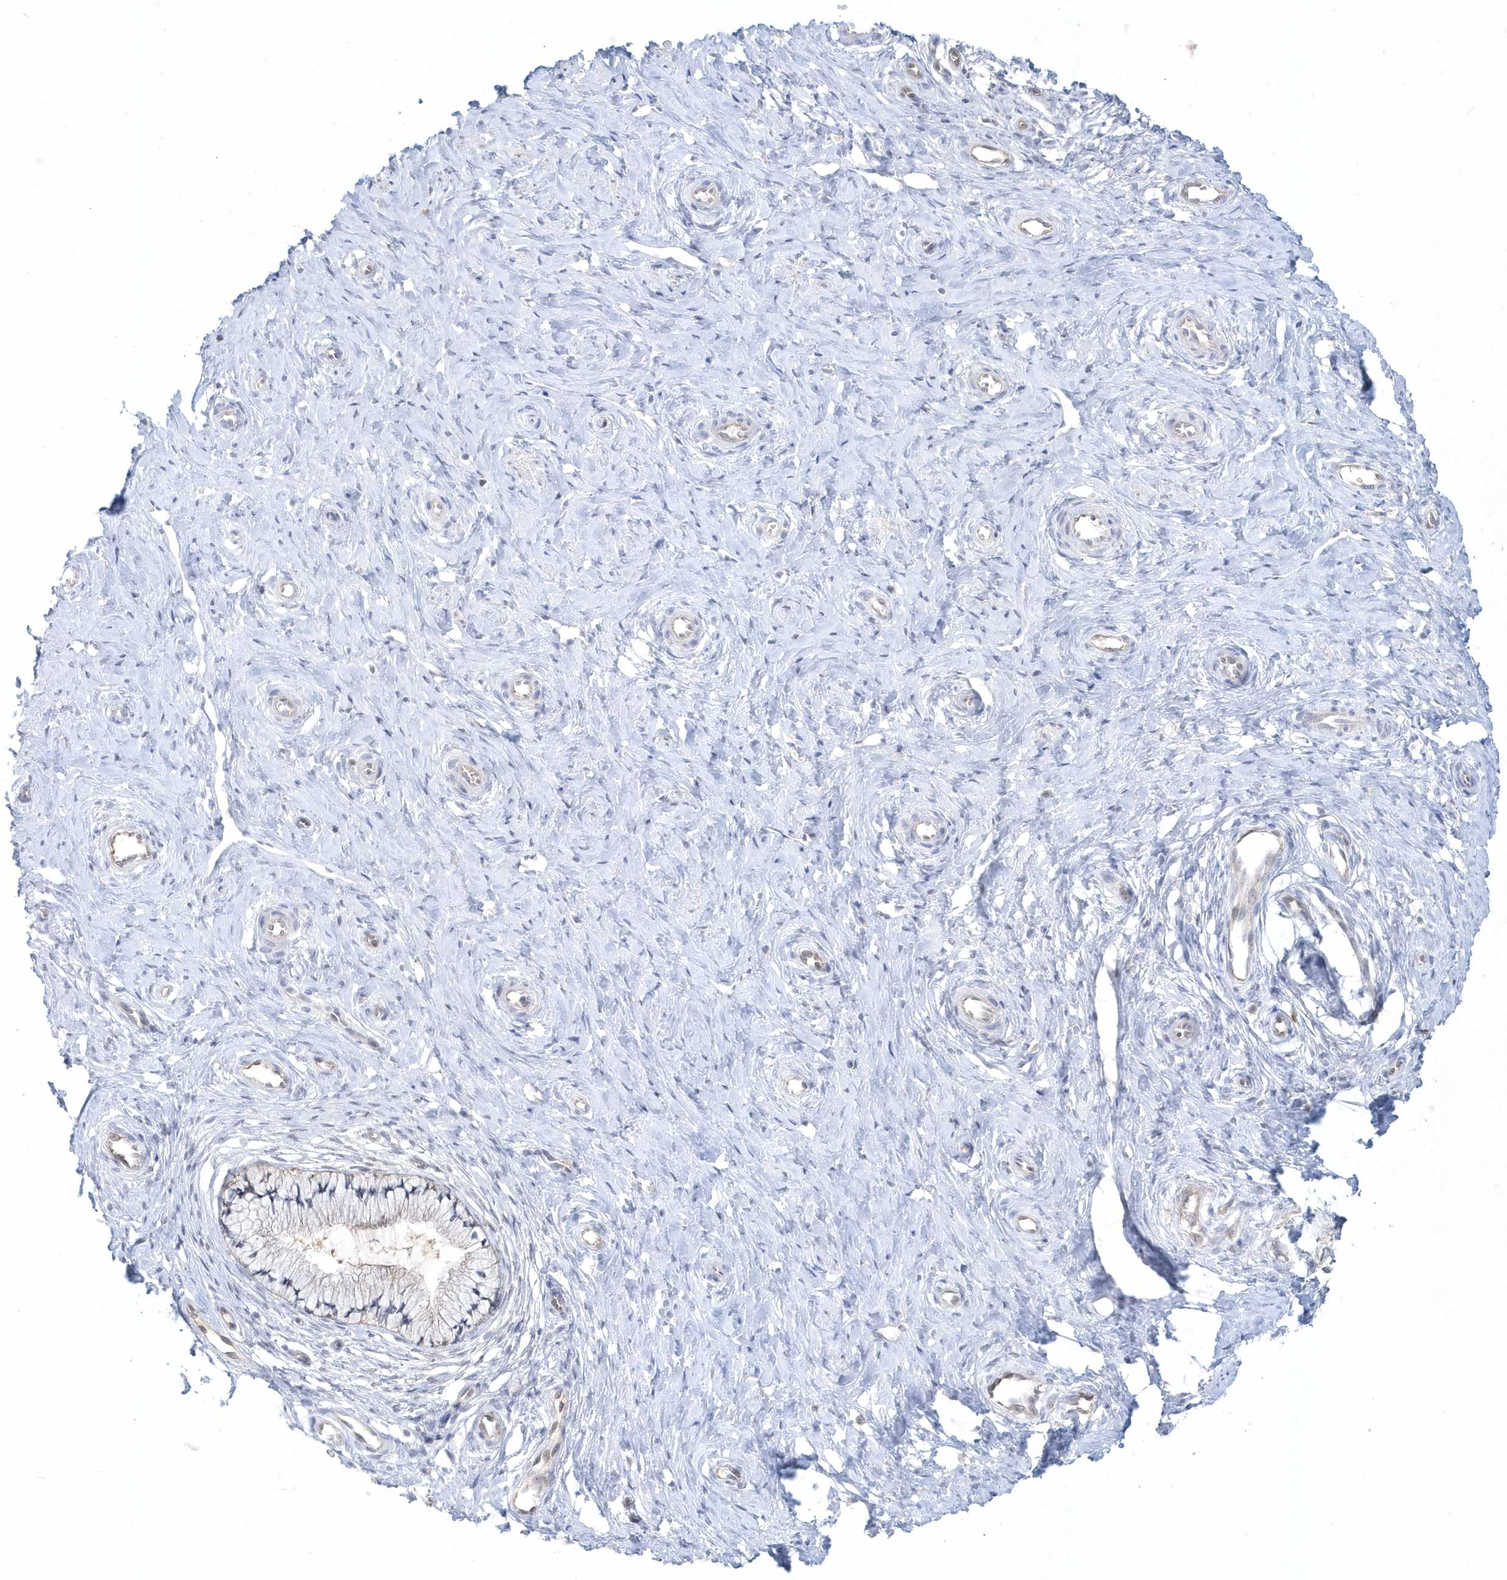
{"staining": {"intensity": "moderate", "quantity": ">75%", "location": "cytoplasmic/membranous"}, "tissue": "cervix", "cell_type": "Glandular cells", "image_type": "normal", "snomed": [{"axis": "morphology", "description": "Normal tissue, NOS"}, {"axis": "topography", "description": "Cervix"}], "caption": "Immunohistochemistry (IHC) (DAB (3,3'-diaminobenzidine)) staining of unremarkable human cervix exhibits moderate cytoplasmic/membranous protein expression in about >75% of glandular cells.", "gene": "RNF7", "patient": {"sex": "female", "age": 36}}